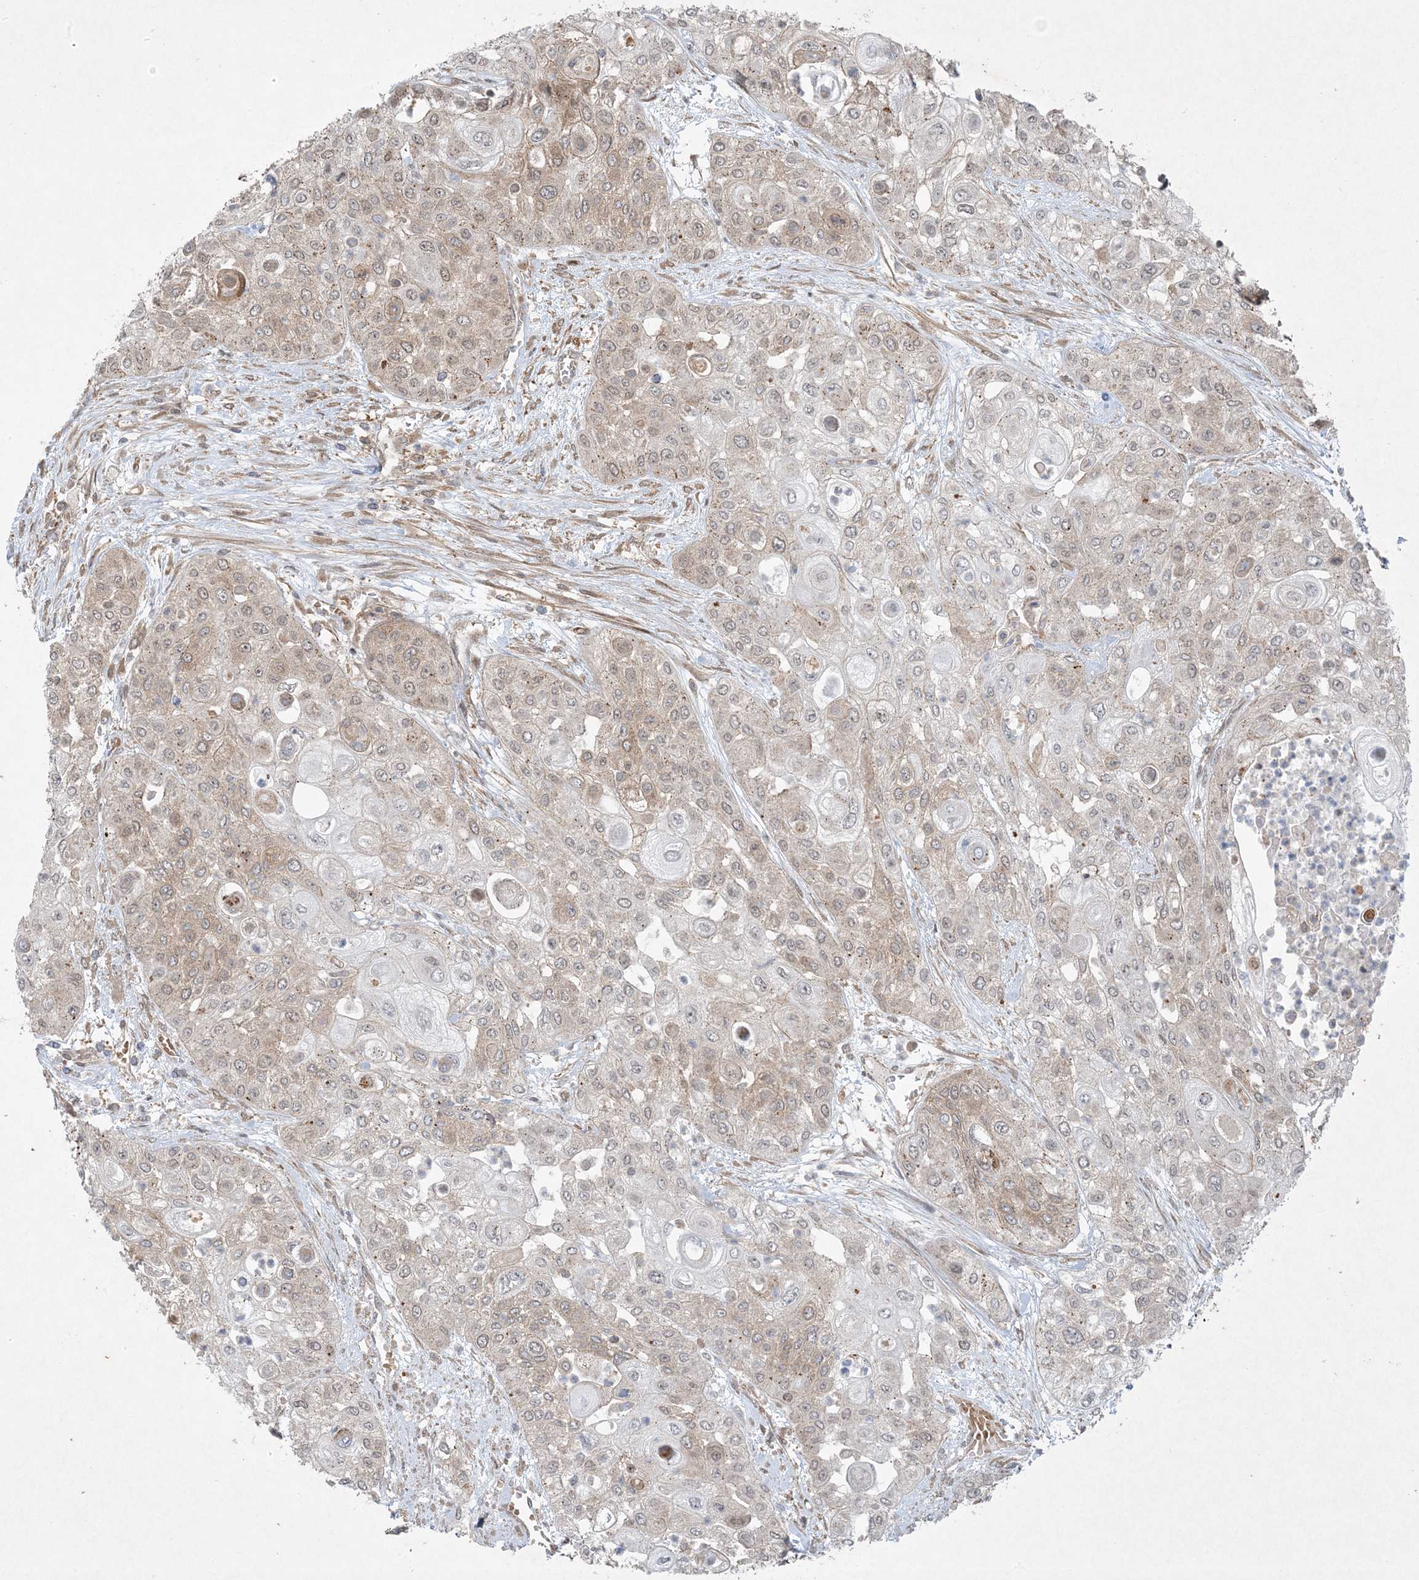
{"staining": {"intensity": "weak", "quantity": "25%-75%", "location": "cytoplasmic/membranous"}, "tissue": "urothelial cancer", "cell_type": "Tumor cells", "image_type": "cancer", "snomed": [{"axis": "morphology", "description": "Urothelial carcinoma, High grade"}, {"axis": "topography", "description": "Urinary bladder"}], "caption": "IHC of urothelial cancer demonstrates low levels of weak cytoplasmic/membranous expression in approximately 25%-75% of tumor cells.", "gene": "STAM2", "patient": {"sex": "female", "age": 79}}